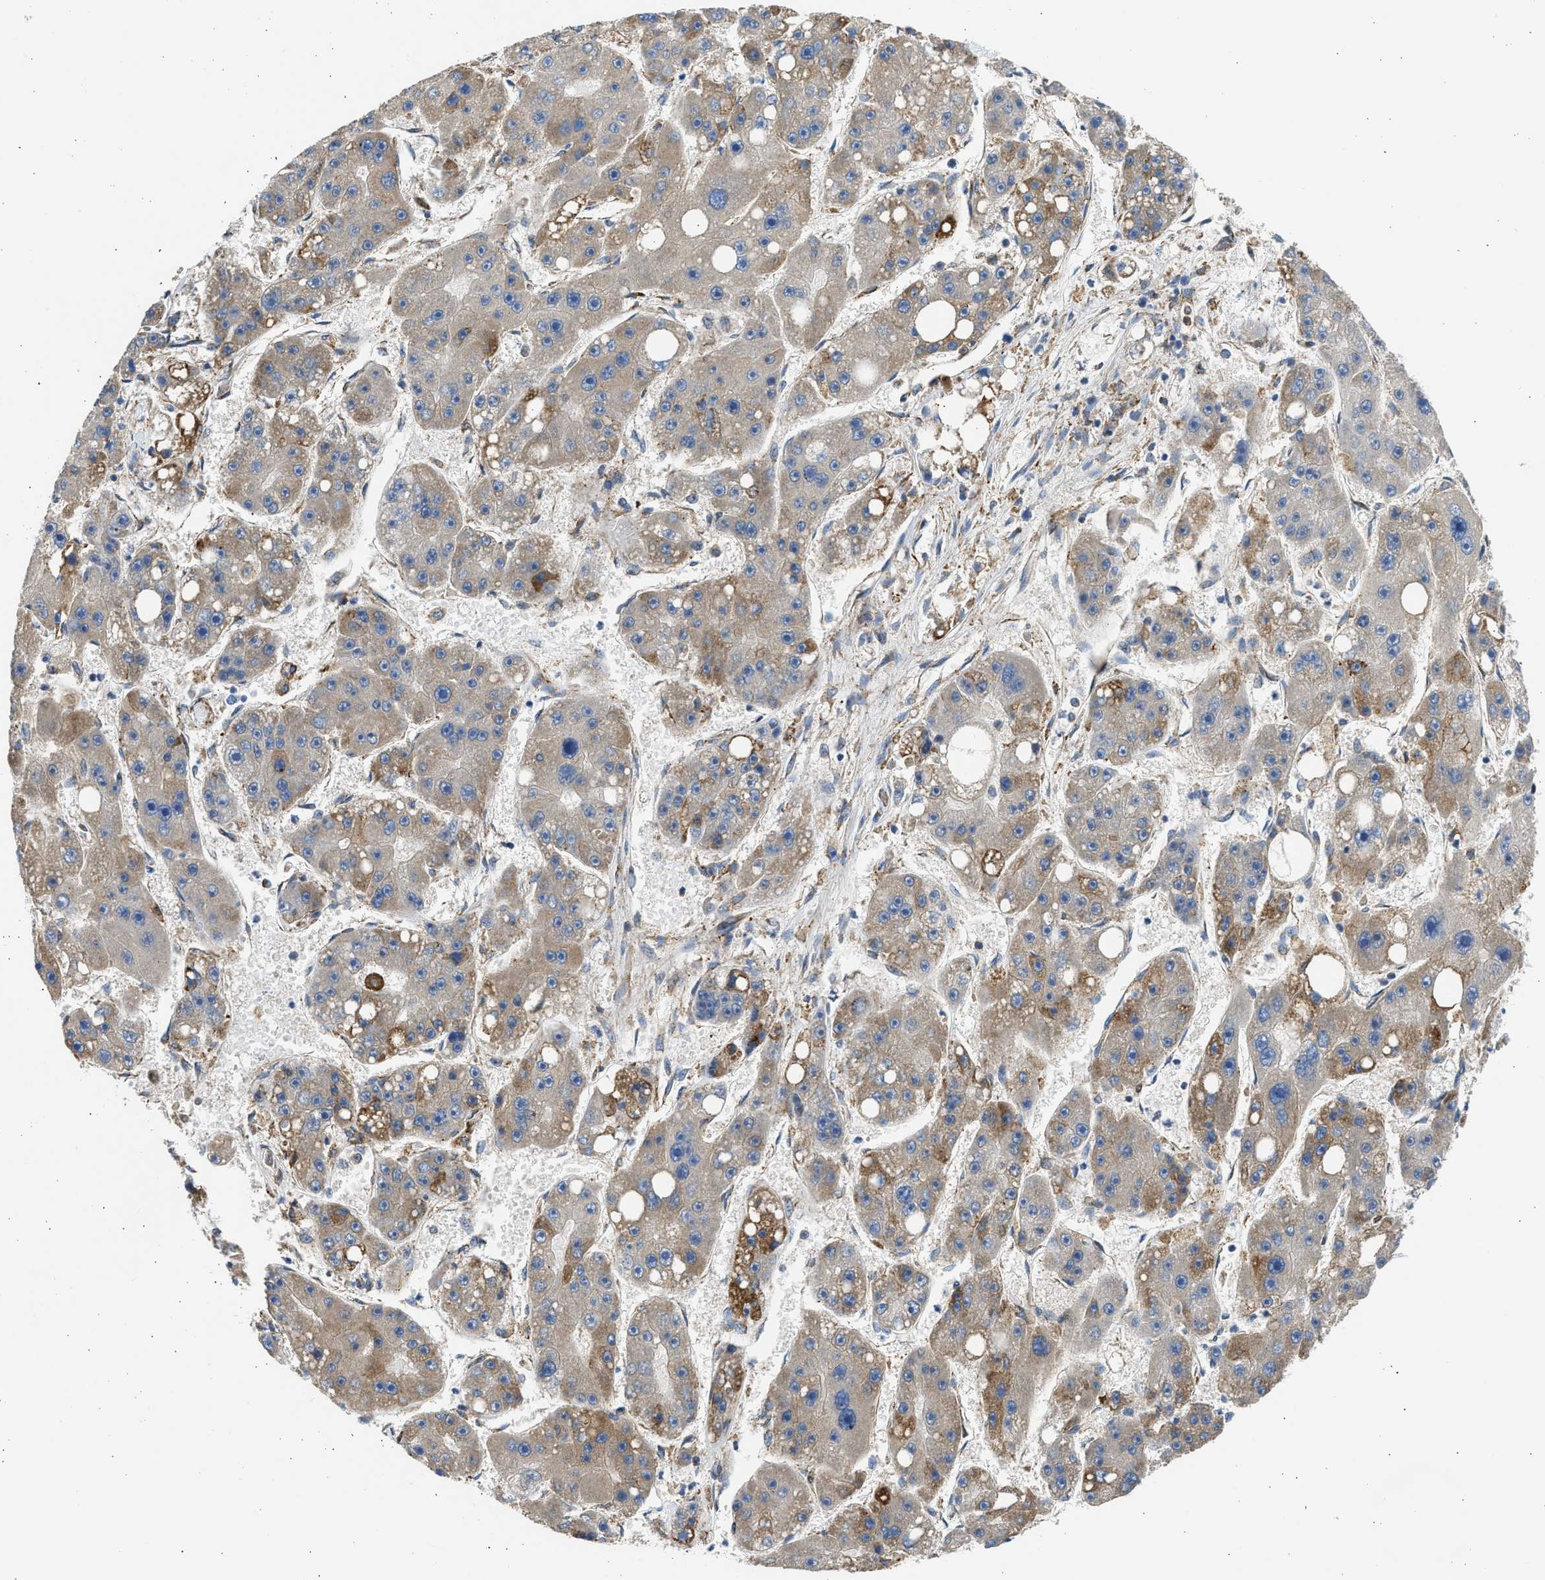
{"staining": {"intensity": "moderate", "quantity": "25%-75%", "location": "cytoplasmic/membranous"}, "tissue": "liver cancer", "cell_type": "Tumor cells", "image_type": "cancer", "snomed": [{"axis": "morphology", "description": "Carcinoma, Hepatocellular, NOS"}, {"axis": "topography", "description": "Liver"}], "caption": "Liver hepatocellular carcinoma tissue exhibits moderate cytoplasmic/membranous staining in approximately 25%-75% of tumor cells, visualized by immunohistochemistry.", "gene": "PLD2", "patient": {"sex": "female", "age": 61}}